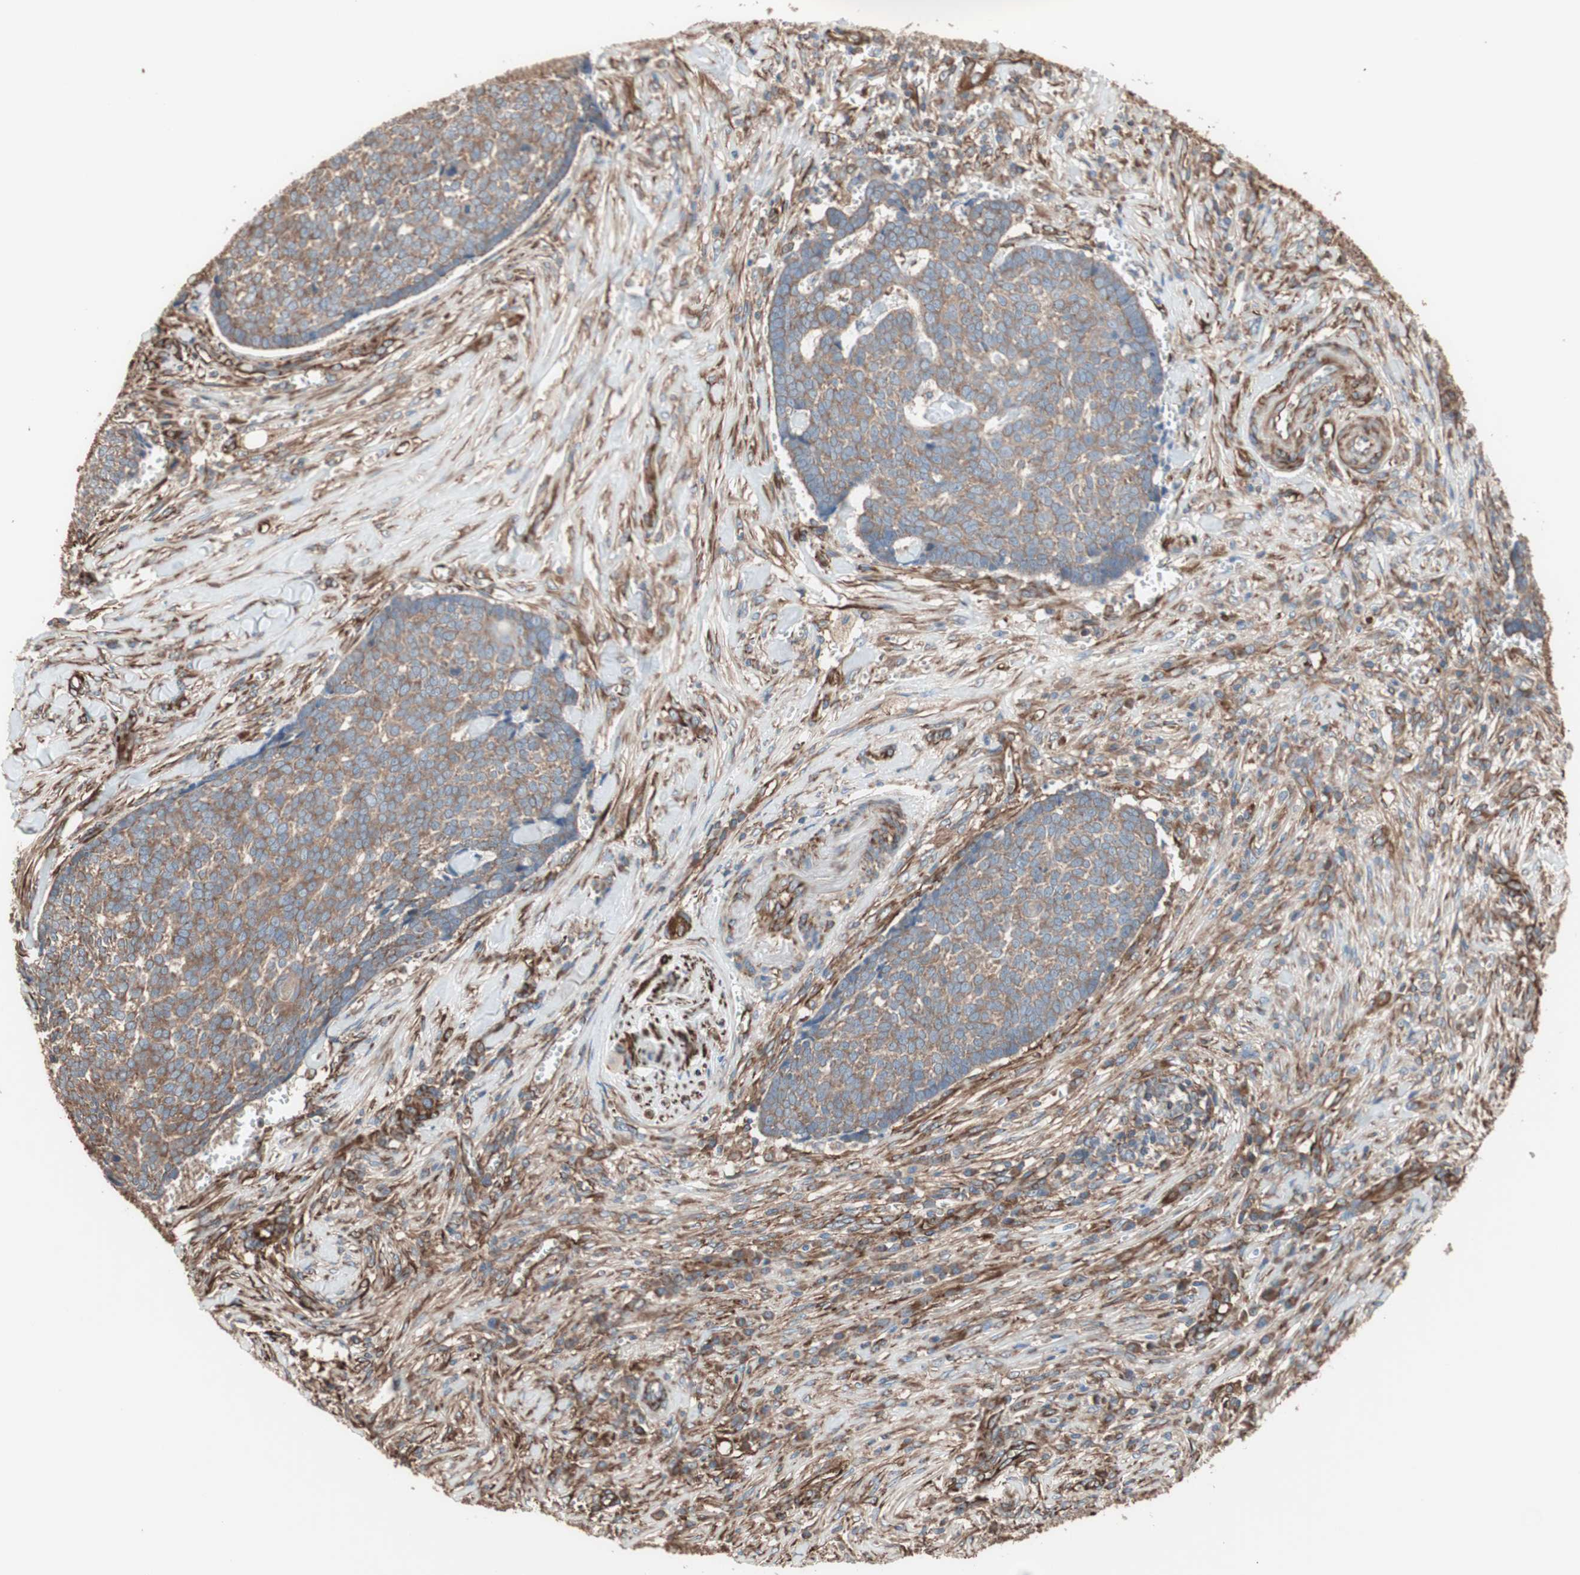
{"staining": {"intensity": "moderate", "quantity": ">75%", "location": "cytoplasmic/membranous"}, "tissue": "skin cancer", "cell_type": "Tumor cells", "image_type": "cancer", "snomed": [{"axis": "morphology", "description": "Basal cell carcinoma"}, {"axis": "topography", "description": "Skin"}], "caption": "Protein expression analysis of skin cancer (basal cell carcinoma) reveals moderate cytoplasmic/membranous staining in approximately >75% of tumor cells.", "gene": "GPSM2", "patient": {"sex": "male", "age": 84}}